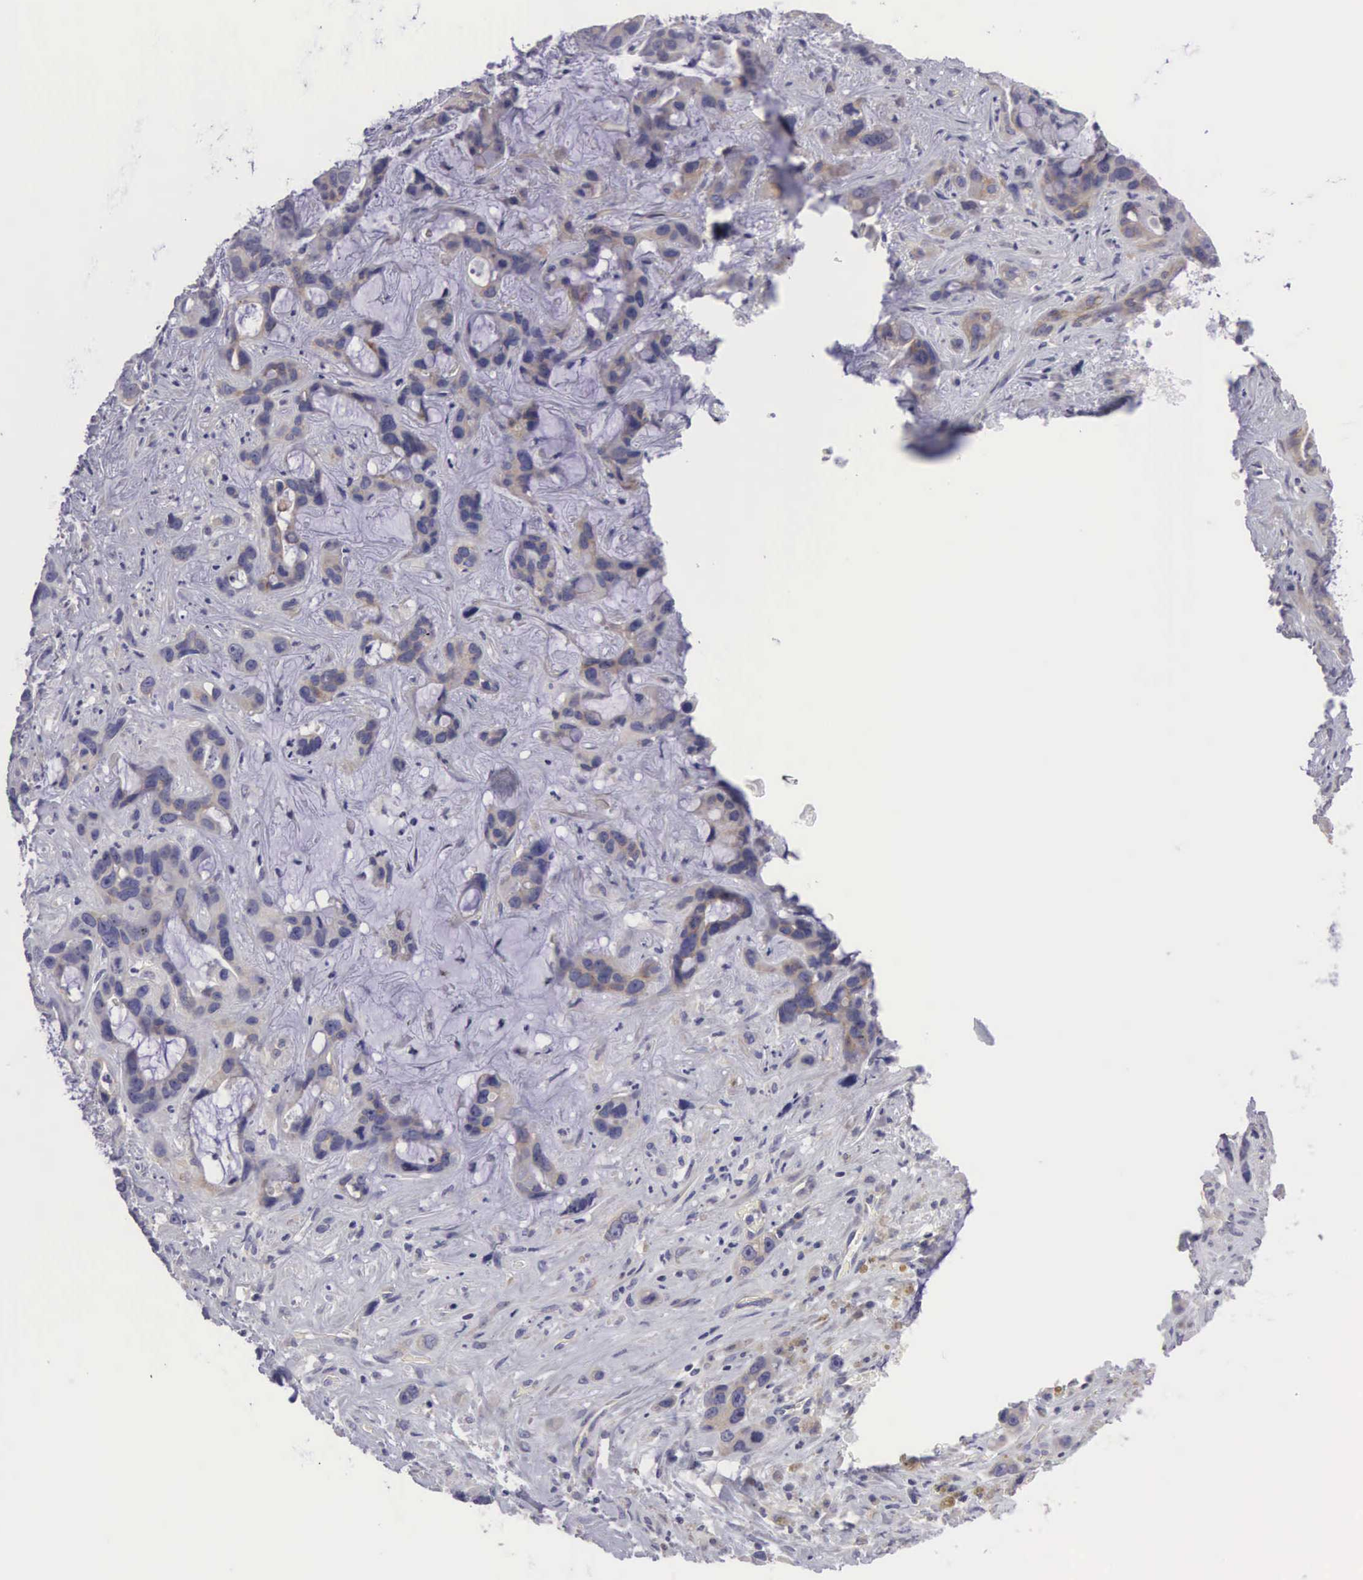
{"staining": {"intensity": "negative", "quantity": "none", "location": "none"}, "tissue": "liver cancer", "cell_type": "Tumor cells", "image_type": "cancer", "snomed": [{"axis": "morphology", "description": "Cholangiocarcinoma"}, {"axis": "topography", "description": "Liver"}], "caption": "The histopathology image shows no staining of tumor cells in liver cholangiocarcinoma.", "gene": "SLITRK4", "patient": {"sex": "female", "age": 65}}